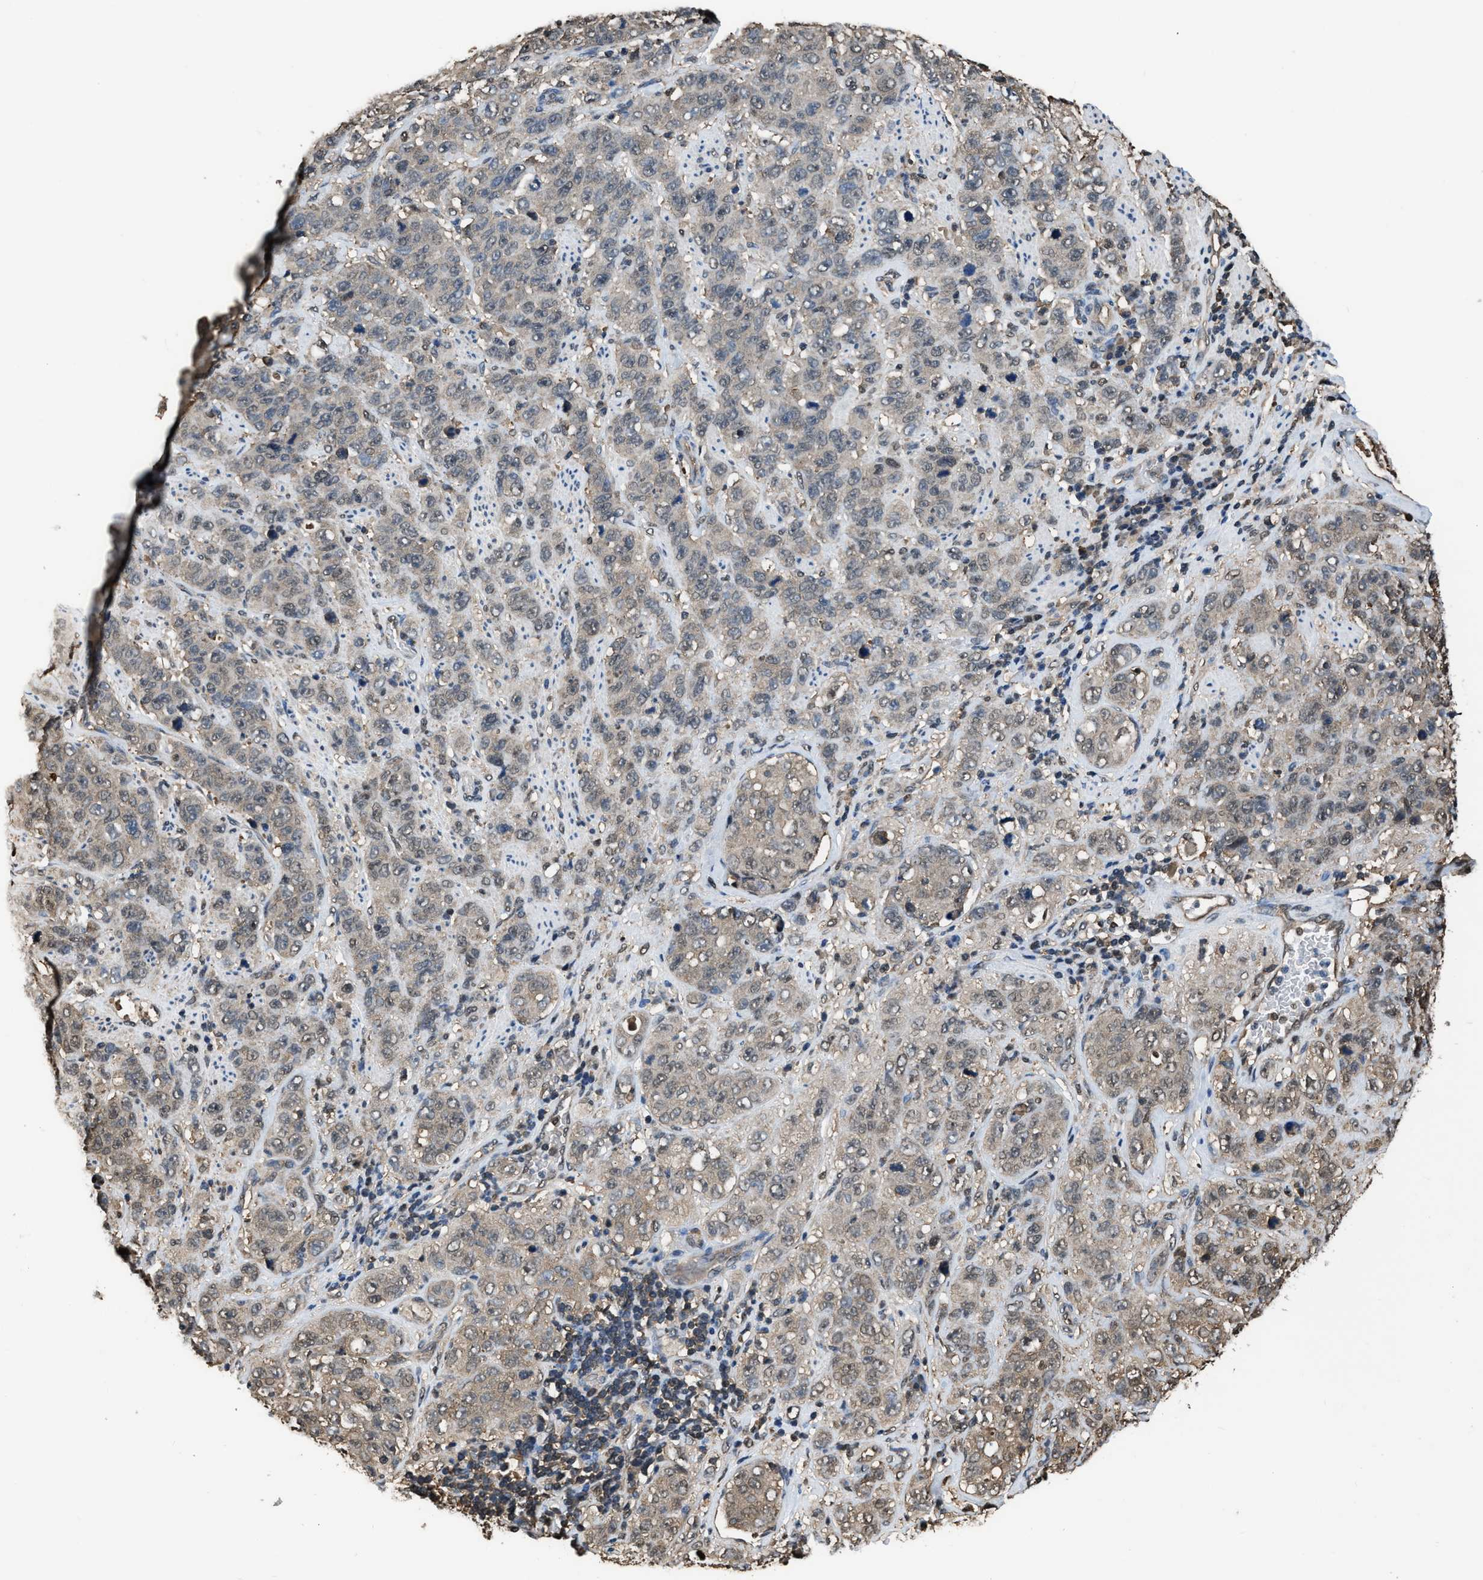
{"staining": {"intensity": "weak", "quantity": "<25%", "location": "cytoplasmic/membranous,nuclear"}, "tissue": "stomach cancer", "cell_type": "Tumor cells", "image_type": "cancer", "snomed": [{"axis": "morphology", "description": "Adenocarcinoma, NOS"}, {"axis": "topography", "description": "Stomach"}], "caption": "Histopathology image shows no protein positivity in tumor cells of stomach cancer tissue.", "gene": "FNTA", "patient": {"sex": "male", "age": 48}}